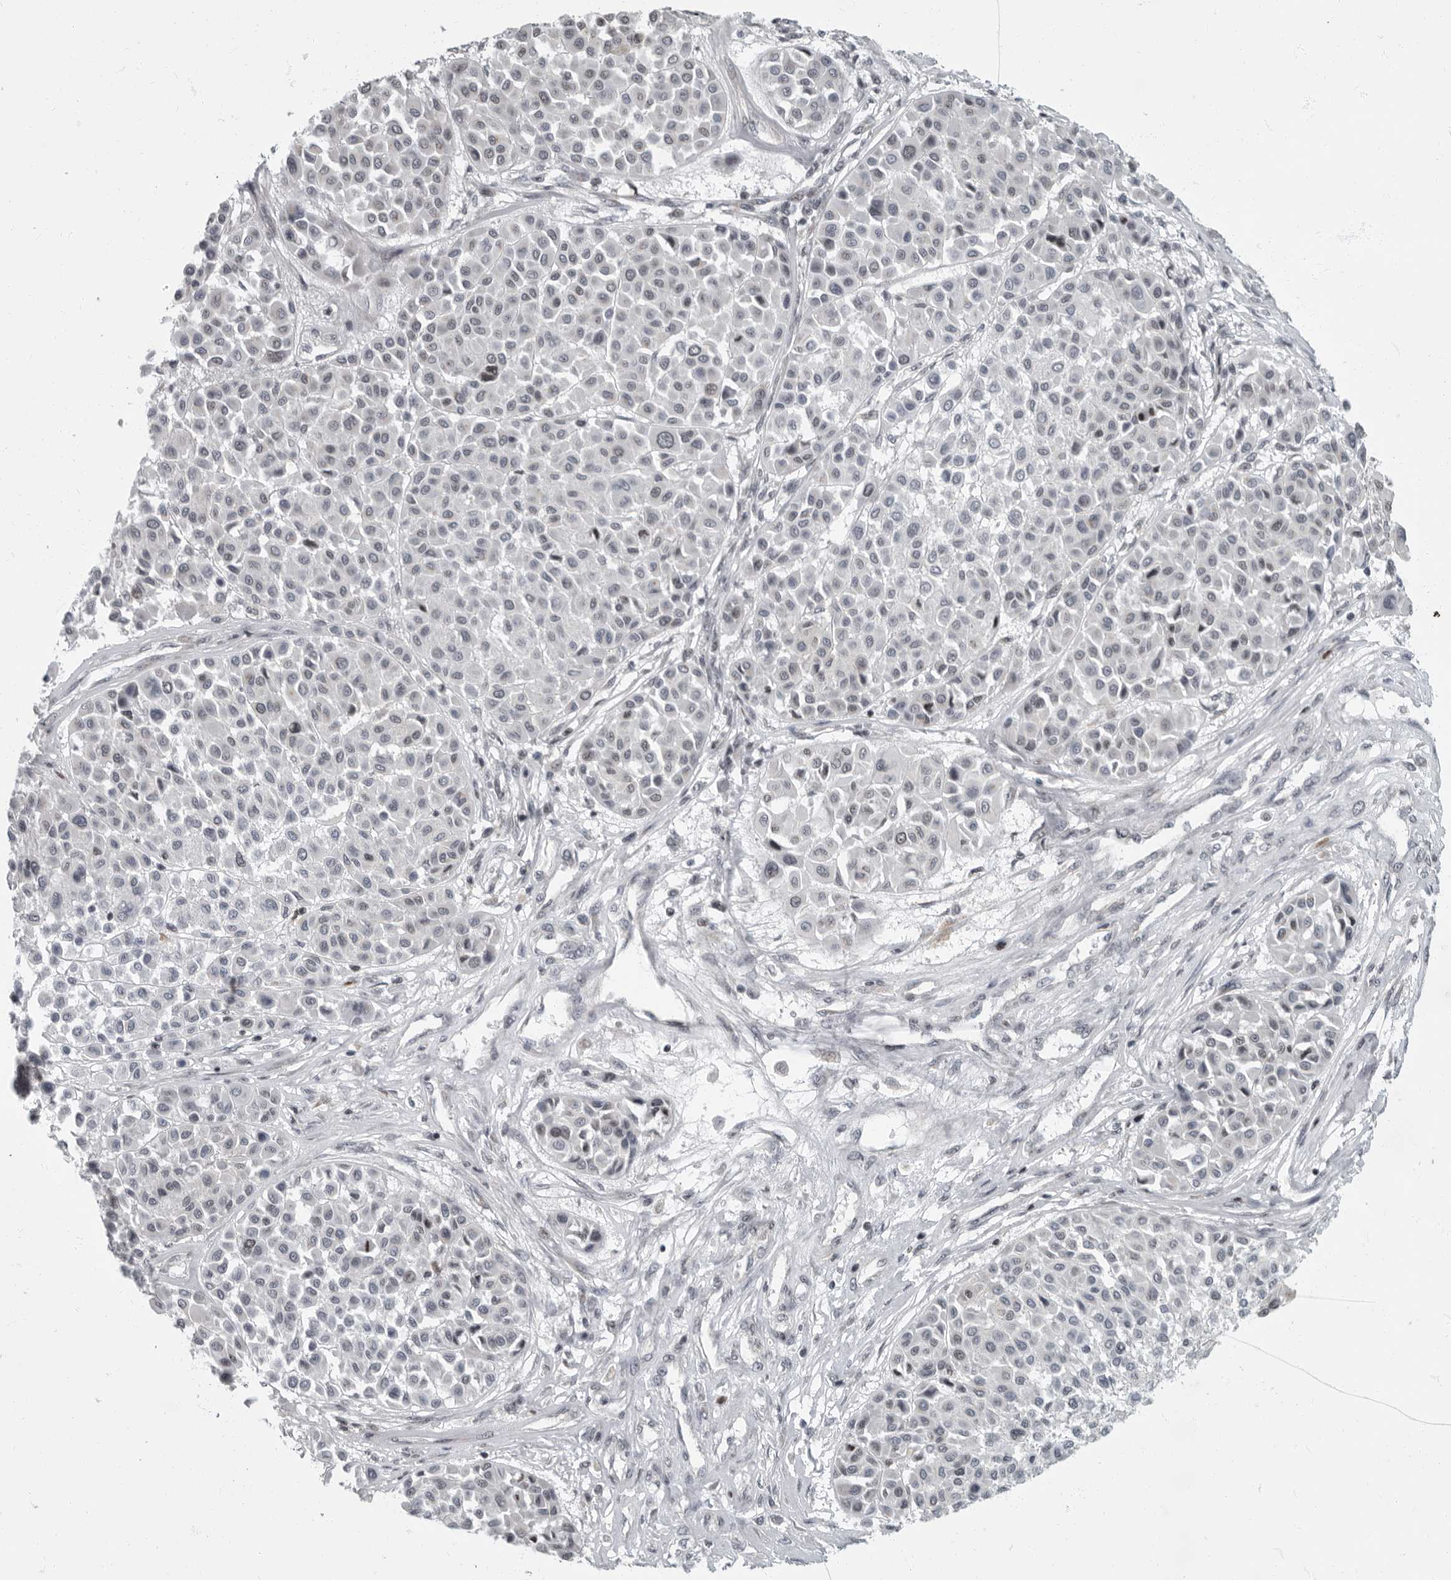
{"staining": {"intensity": "negative", "quantity": "none", "location": "none"}, "tissue": "melanoma", "cell_type": "Tumor cells", "image_type": "cancer", "snomed": [{"axis": "morphology", "description": "Malignant melanoma, Metastatic site"}, {"axis": "topography", "description": "Soft tissue"}], "caption": "High magnification brightfield microscopy of malignant melanoma (metastatic site) stained with DAB (brown) and counterstained with hematoxylin (blue): tumor cells show no significant positivity.", "gene": "EVI5", "patient": {"sex": "male", "age": 41}}